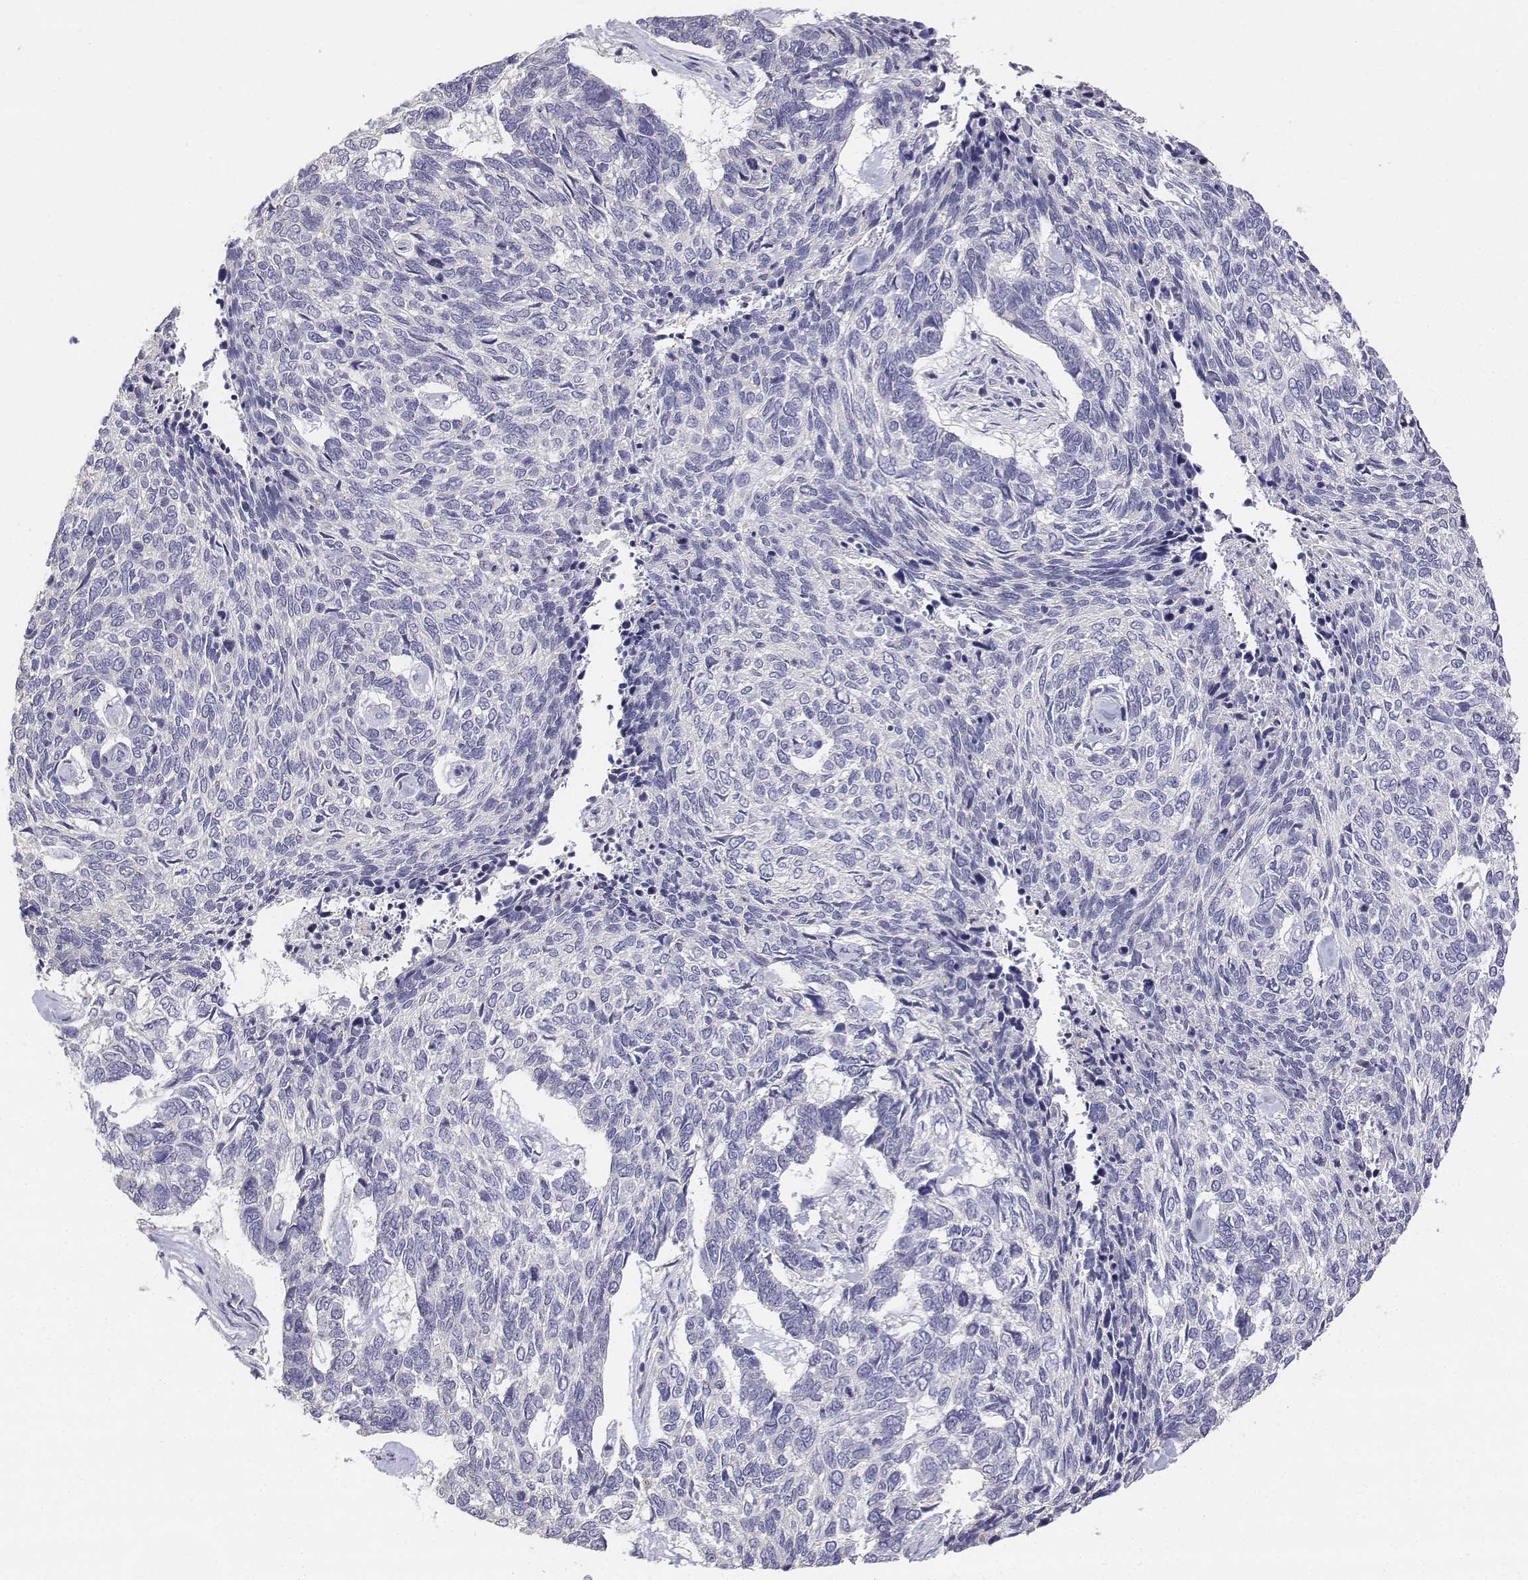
{"staining": {"intensity": "negative", "quantity": "none", "location": "none"}, "tissue": "skin cancer", "cell_type": "Tumor cells", "image_type": "cancer", "snomed": [{"axis": "morphology", "description": "Basal cell carcinoma"}, {"axis": "topography", "description": "Skin"}], "caption": "DAB immunohistochemical staining of human skin cancer reveals no significant positivity in tumor cells.", "gene": "LGSN", "patient": {"sex": "female", "age": 65}}